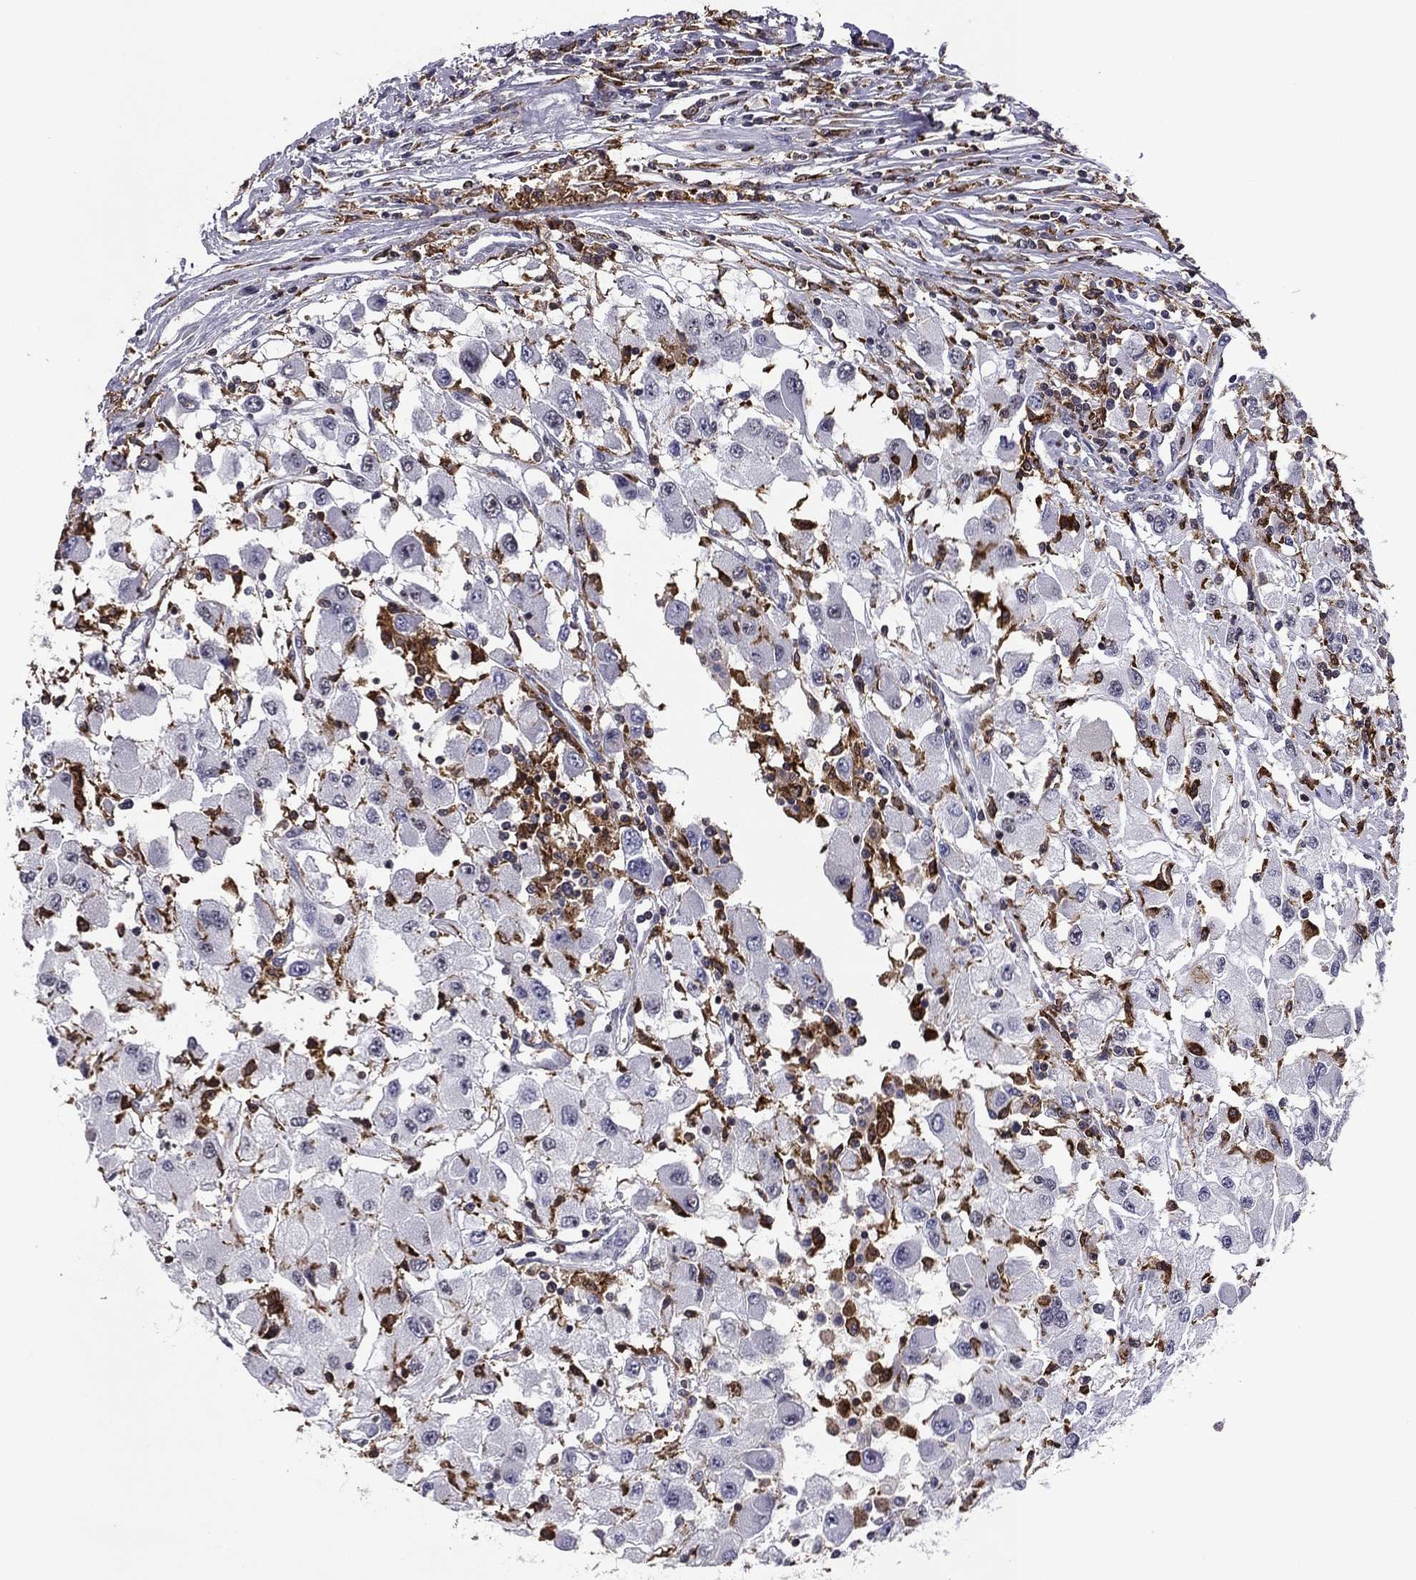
{"staining": {"intensity": "negative", "quantity": "none", "location": "none"}, "tissue": "renal cancer", "cell_type": "Tumor cells", "image_type": "cancer", "snomed": [{"axis": "morphology", "description": "Adenocarcinoma, NOS"}, {"axis": "topography", "description": "Kidney"}], "caption": "Immunohistochemical staining of renal adenocarcinoma demonstrates no significant positivity in tumor cells. The staining is performed using DAB brown chromogen with nuclei counter-stained in using hematoxylin.", "gene": "PLCB2", "patient": {"sex": "female", "age": 67}}